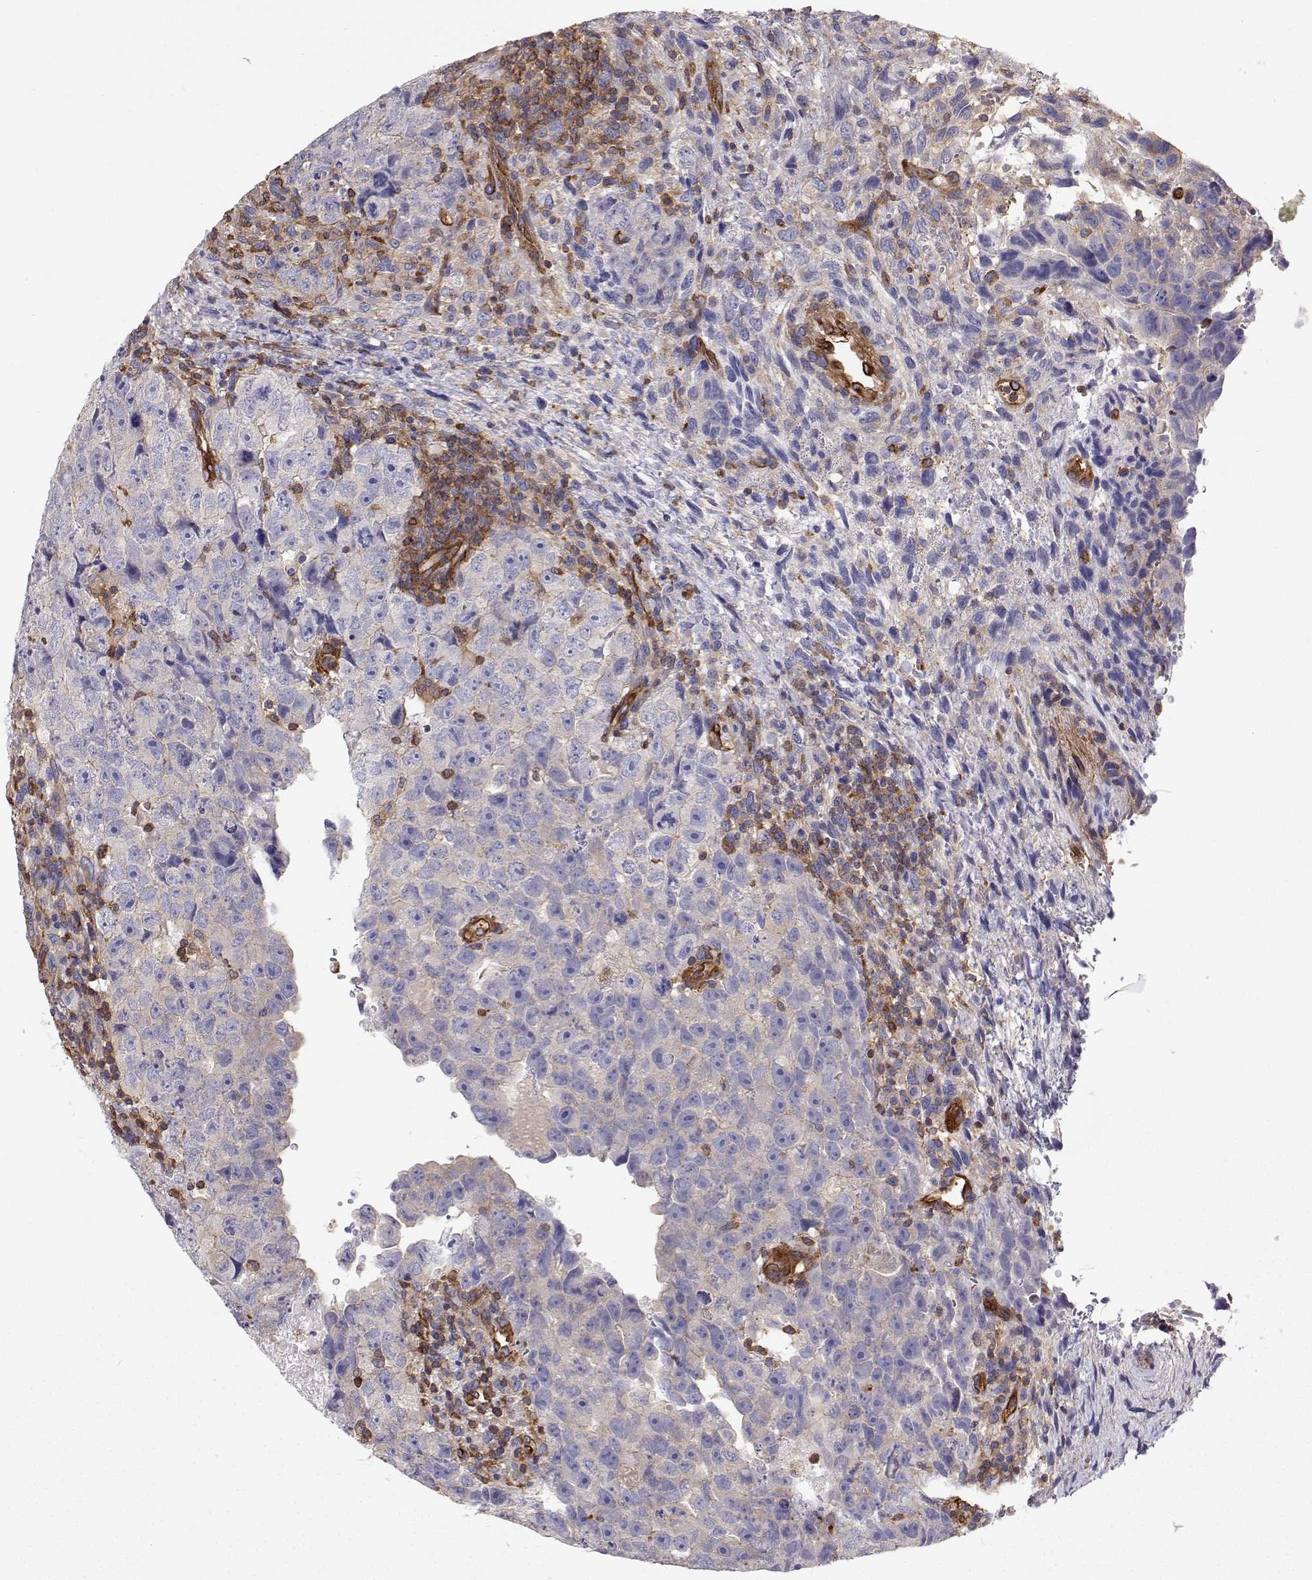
{"staining": {"intensity": "negative", "quantity": "none", "location": "none"}, "tissue": "testis cancer", "cell_type": "Tumor cells", "image_type": "cancer", "snomed": [{"axis": "morphology", "description": "Carcinoma, Embryonal, NOS"}, {"axis": "topography", "description": "Testis"}], "caption": "Immunohistochemistry of testis embryonal carcinoma exhibits no staining in tumor cells.", "gene": "MYH9", "patient": {"sex": "male", "age": 24}}